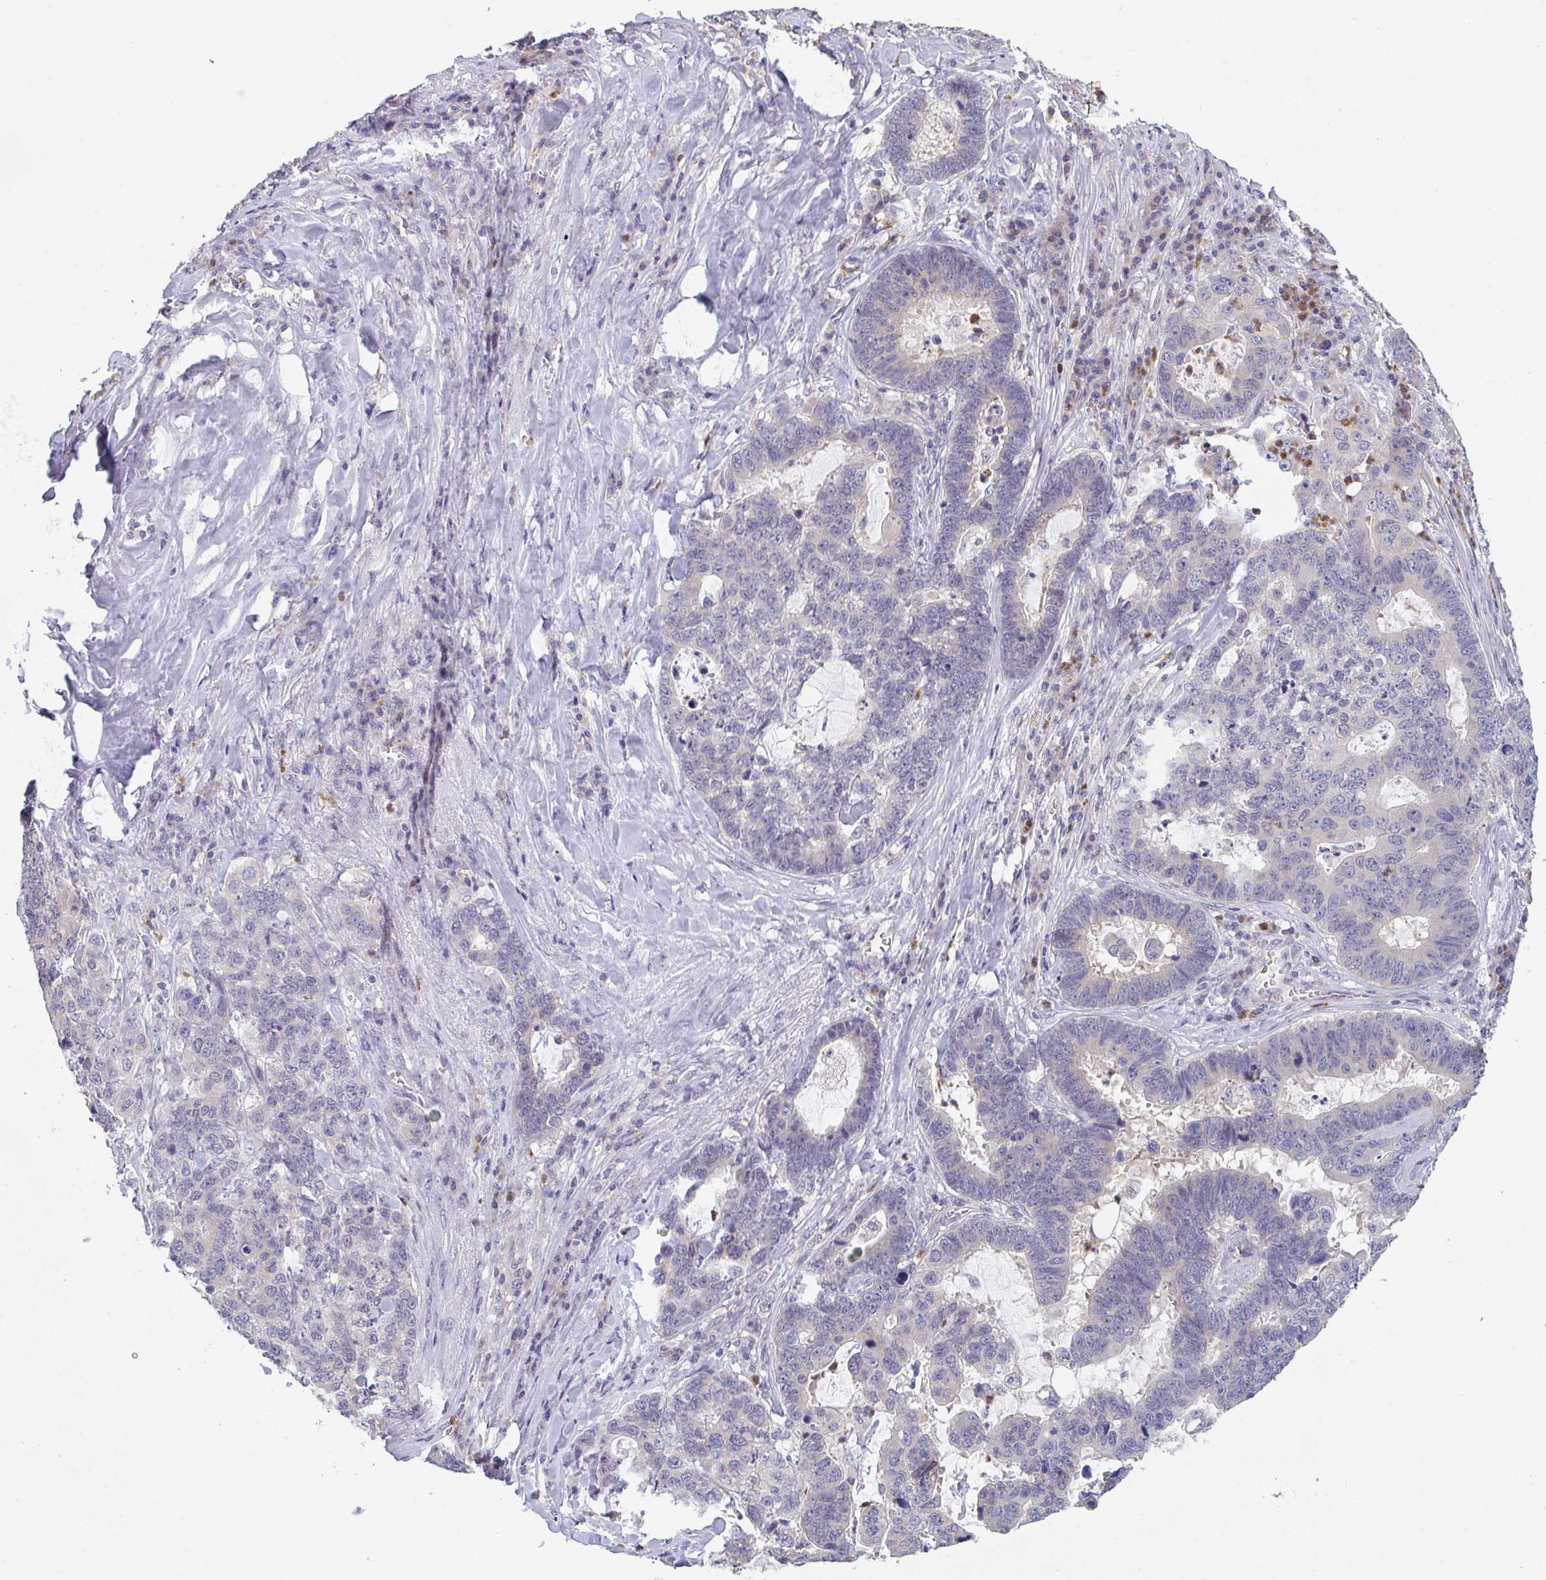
{"staining": {"intensity": "negative", "quantity": "none", "location": "none"}, "tissue": "lung cancer", "cell_type": "Tumor cells", "image_type": "cancer", "snomed": [{"axis": "morphology", "description": "Aneuploidy"}, {"axis": "morphology", "description": "Adenocarcinoma, NOS"}, {"axis": "morphology", "description": "Adenocarcinoma primary or metastatic"}, {"axis": "topography", "description": "Lung"}], "caption": "The IHC photomicrograph has no significant staining in tumor cells of lung cancer tissue.", "gene": "RIOK1", "patient": {"sex": "female", "age": 75}}